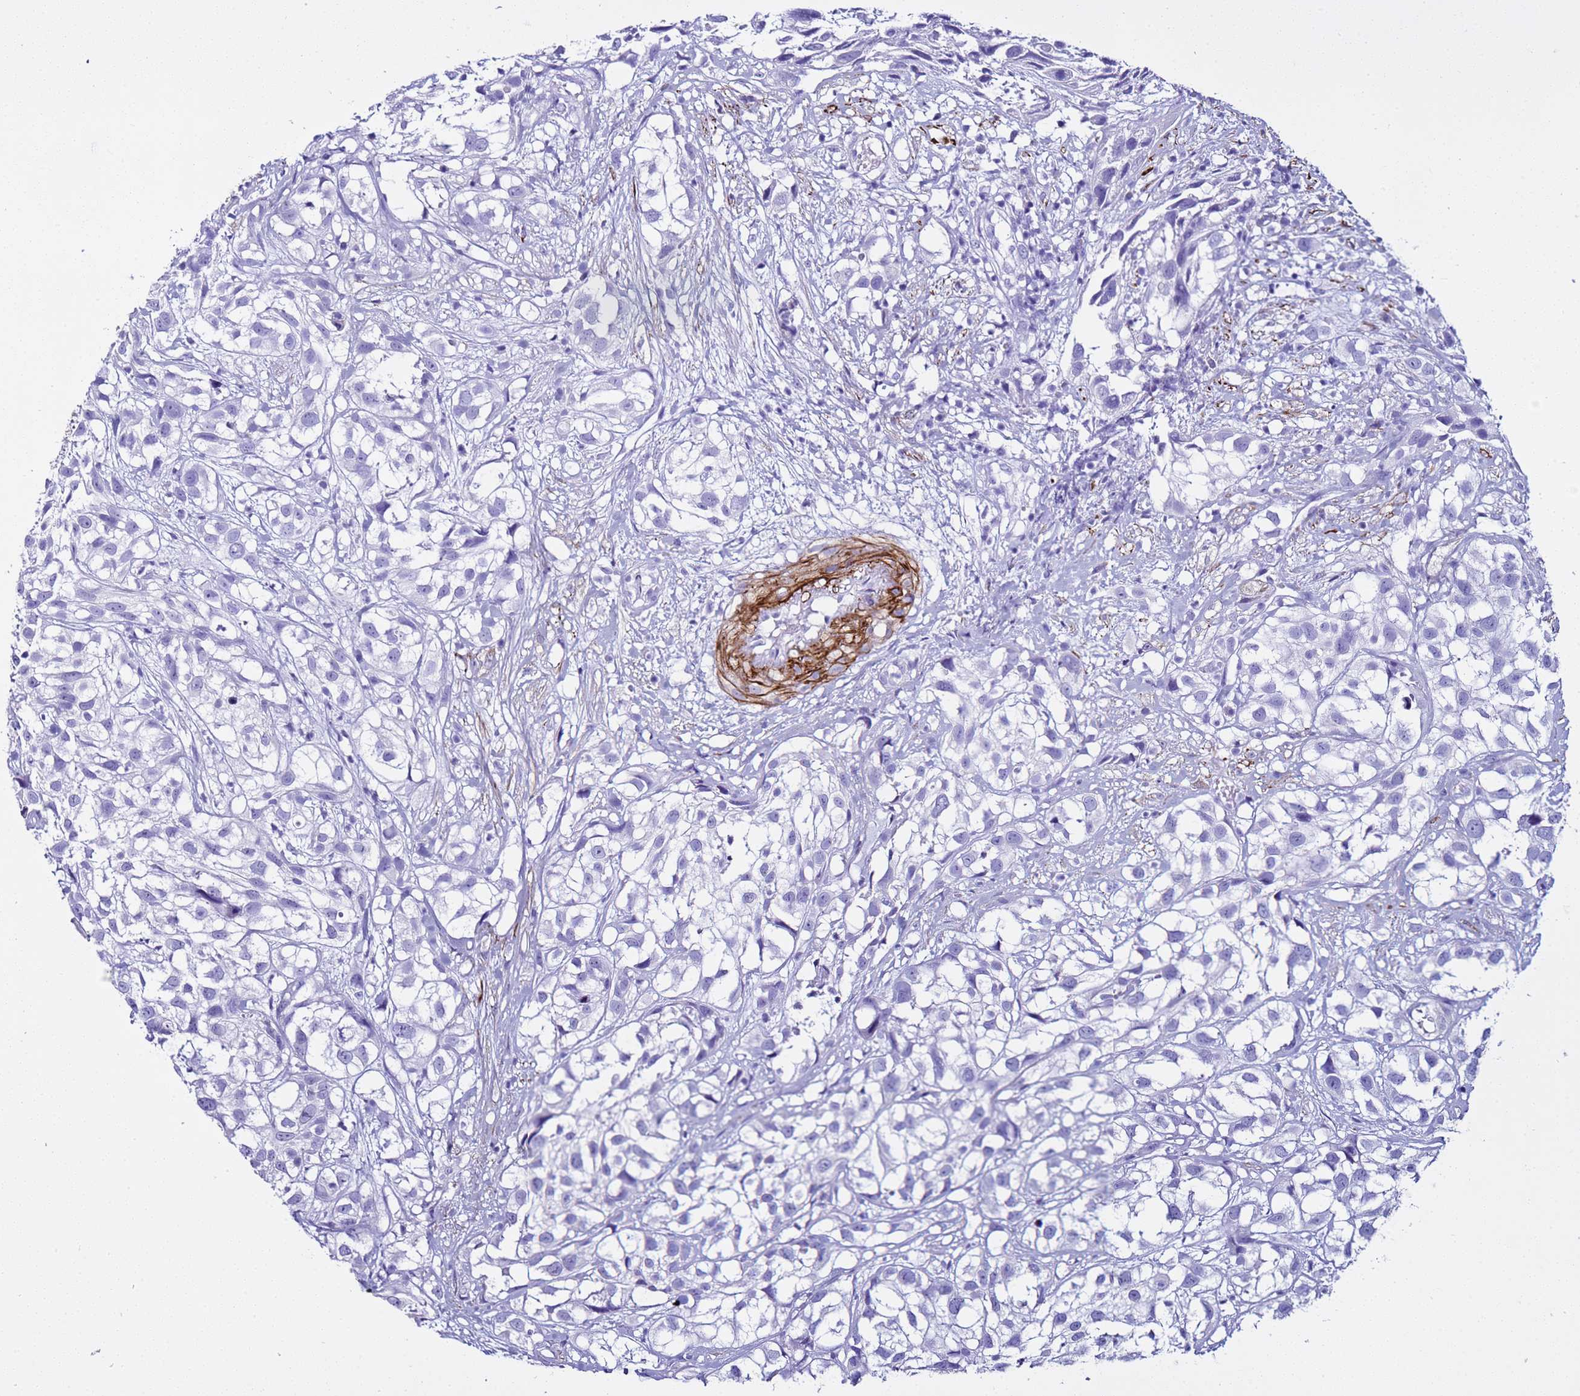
{"staining": {"intensity": "negative", "quantity": "none", "location": "none"}, "tissue": "urothelial cancer", "cell_type": "Tumor cells", "image_type": "cancer", "snomed": [{"axis": "morphology", "description": "Urothelial carcinoma, High grade"}, {"axis": "topography", "description": "Urinary bladder"}], "caption": "Immunohistochemistry image of neoplastic tissue: human urothelial cancer stained with DAB exhibits no significant protein expression in tumor cells. (Immunohistochemistry, brightfield microscopy, high magnification).", "gene": "LCMT1", "patient": {"sex": "male", "age": 56}}